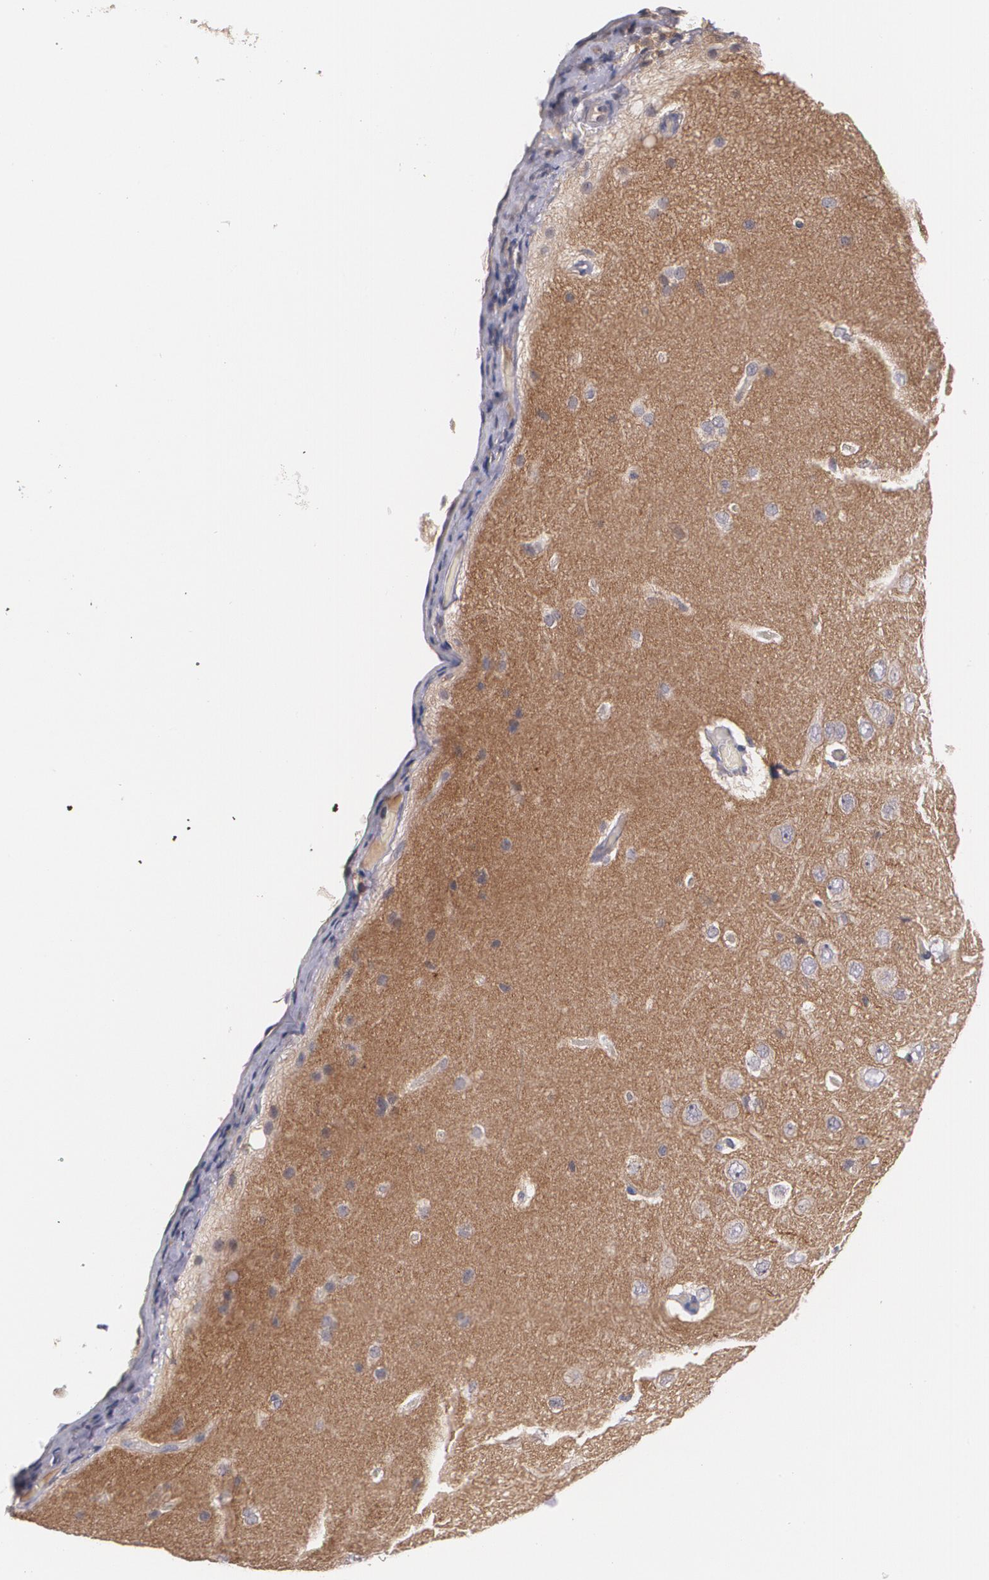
{"staining": {"intensity": "negative", "quantity": "none", "location": "none"}, "tissue": "cerebral cortex", "cell_type": "Endothelial cells", "image_type": "normal", "snomed": [{"axis": "morphology", "description": "Normal tissue, NOS"}, {"axis": "topography", "description": "Cerebral cortex"}], "caption": "DAB immunohistochemical staining of benign cerebral cortex exhibits no significant positivity in endothelial cells. The staining was performed using DAB to visualize the protein expression in brown, while the nuclei were stained in blue with hematoxylin (Magnification: 20x).", "gene": "IFNGR2", "patient": {"sex": "female", "age": 45}}